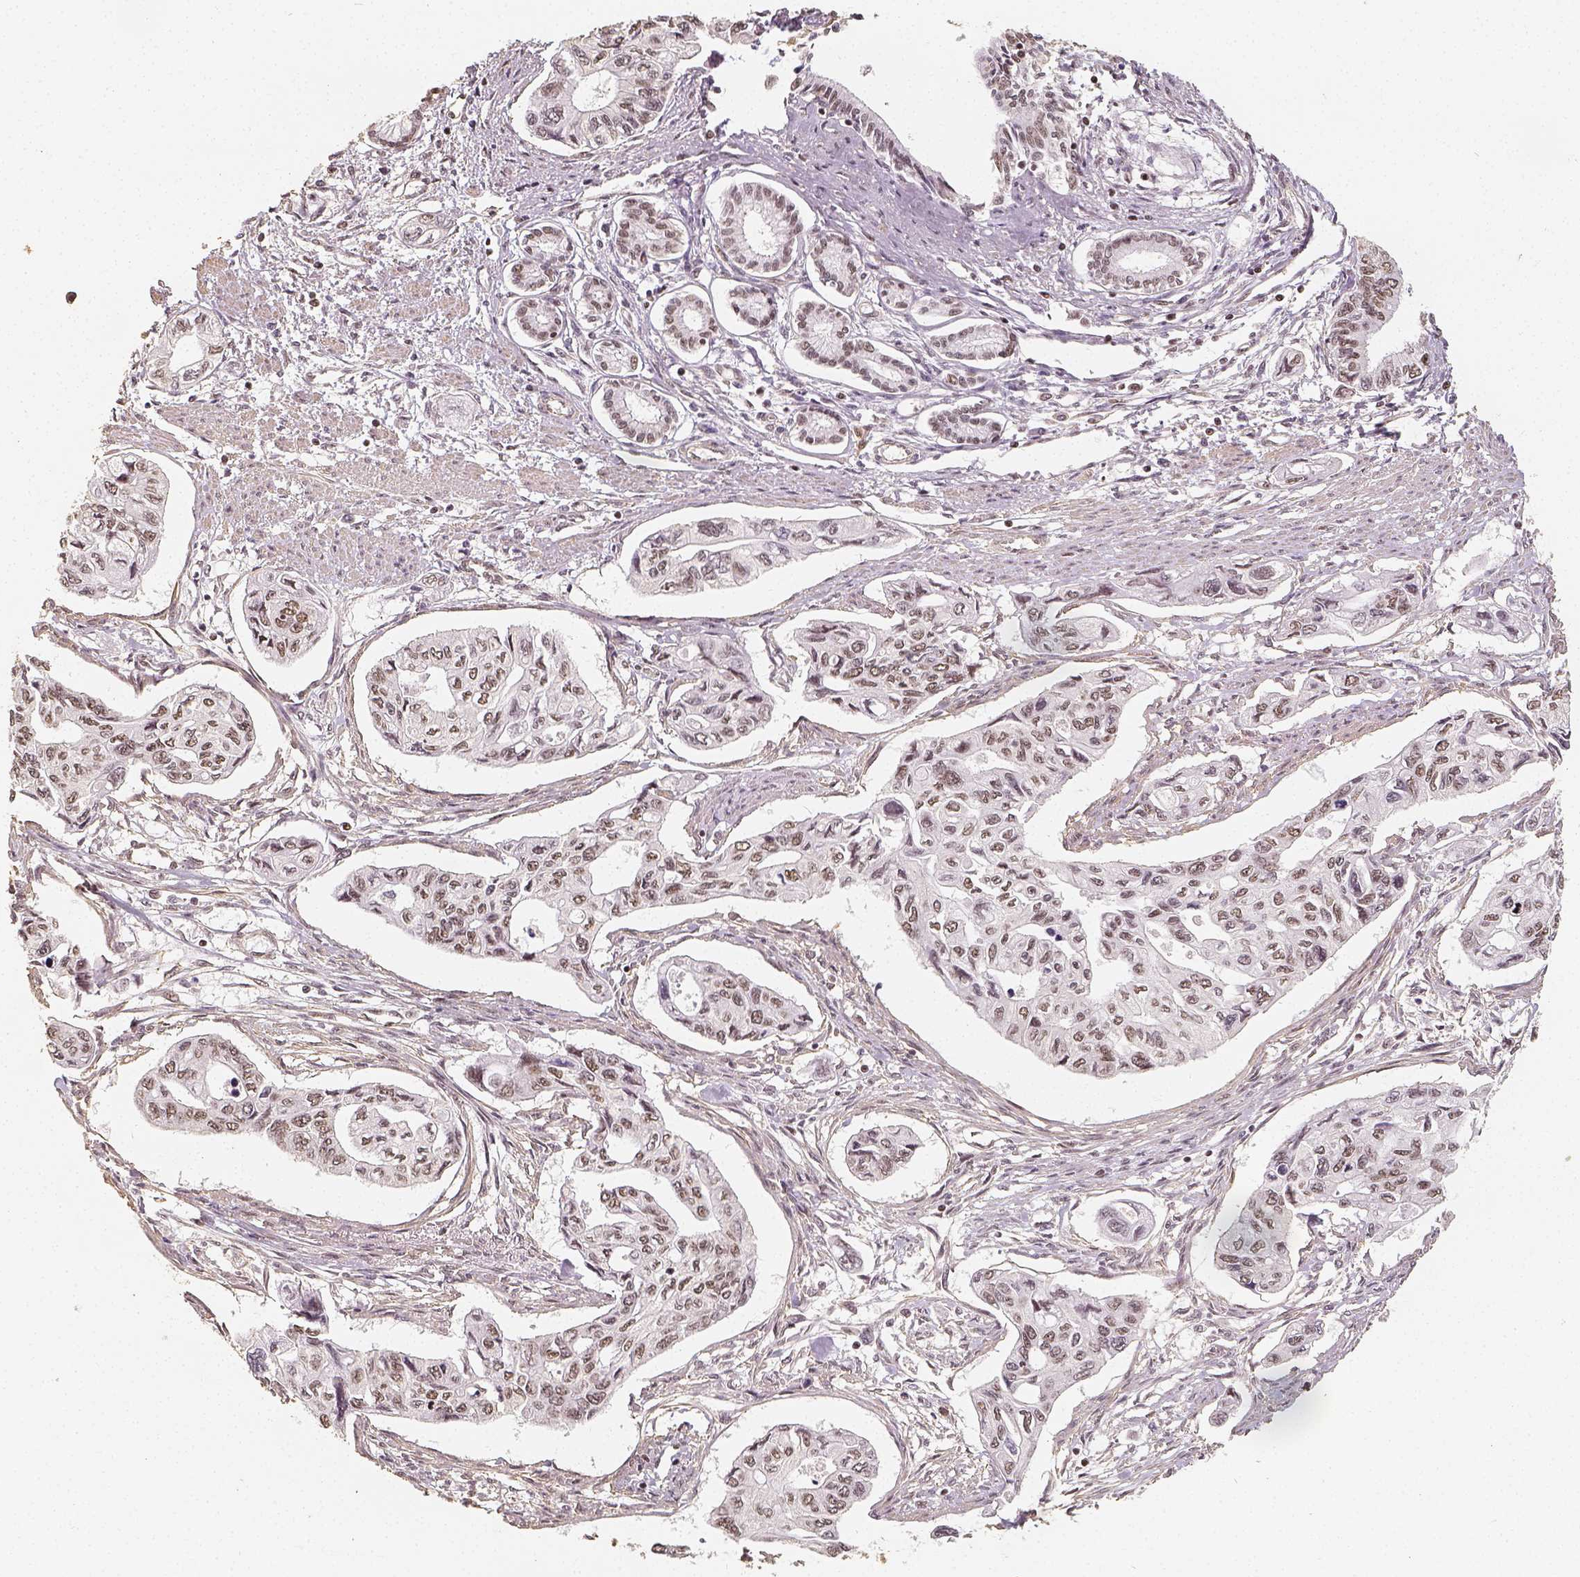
{"staining": {"intensity": "moderate", "quantity": ">75%", "location": "nuclear"}, "tissue": "pancreatic cancer", "cell_type": "Tumor cells", "image_type": "cancer", "snomed": [{"axis": "morphology", "description": "Adenocarcinoma, NOS"}, {"axis": "topography", "description": "Pancreas"}], "caption": "Pancreatic adenocarcinoma tissue shows moderate nuclear staining in about >75% of tumor cells", "gene": "HDAC1", "patient": {"sex": "female", "age": 76}}